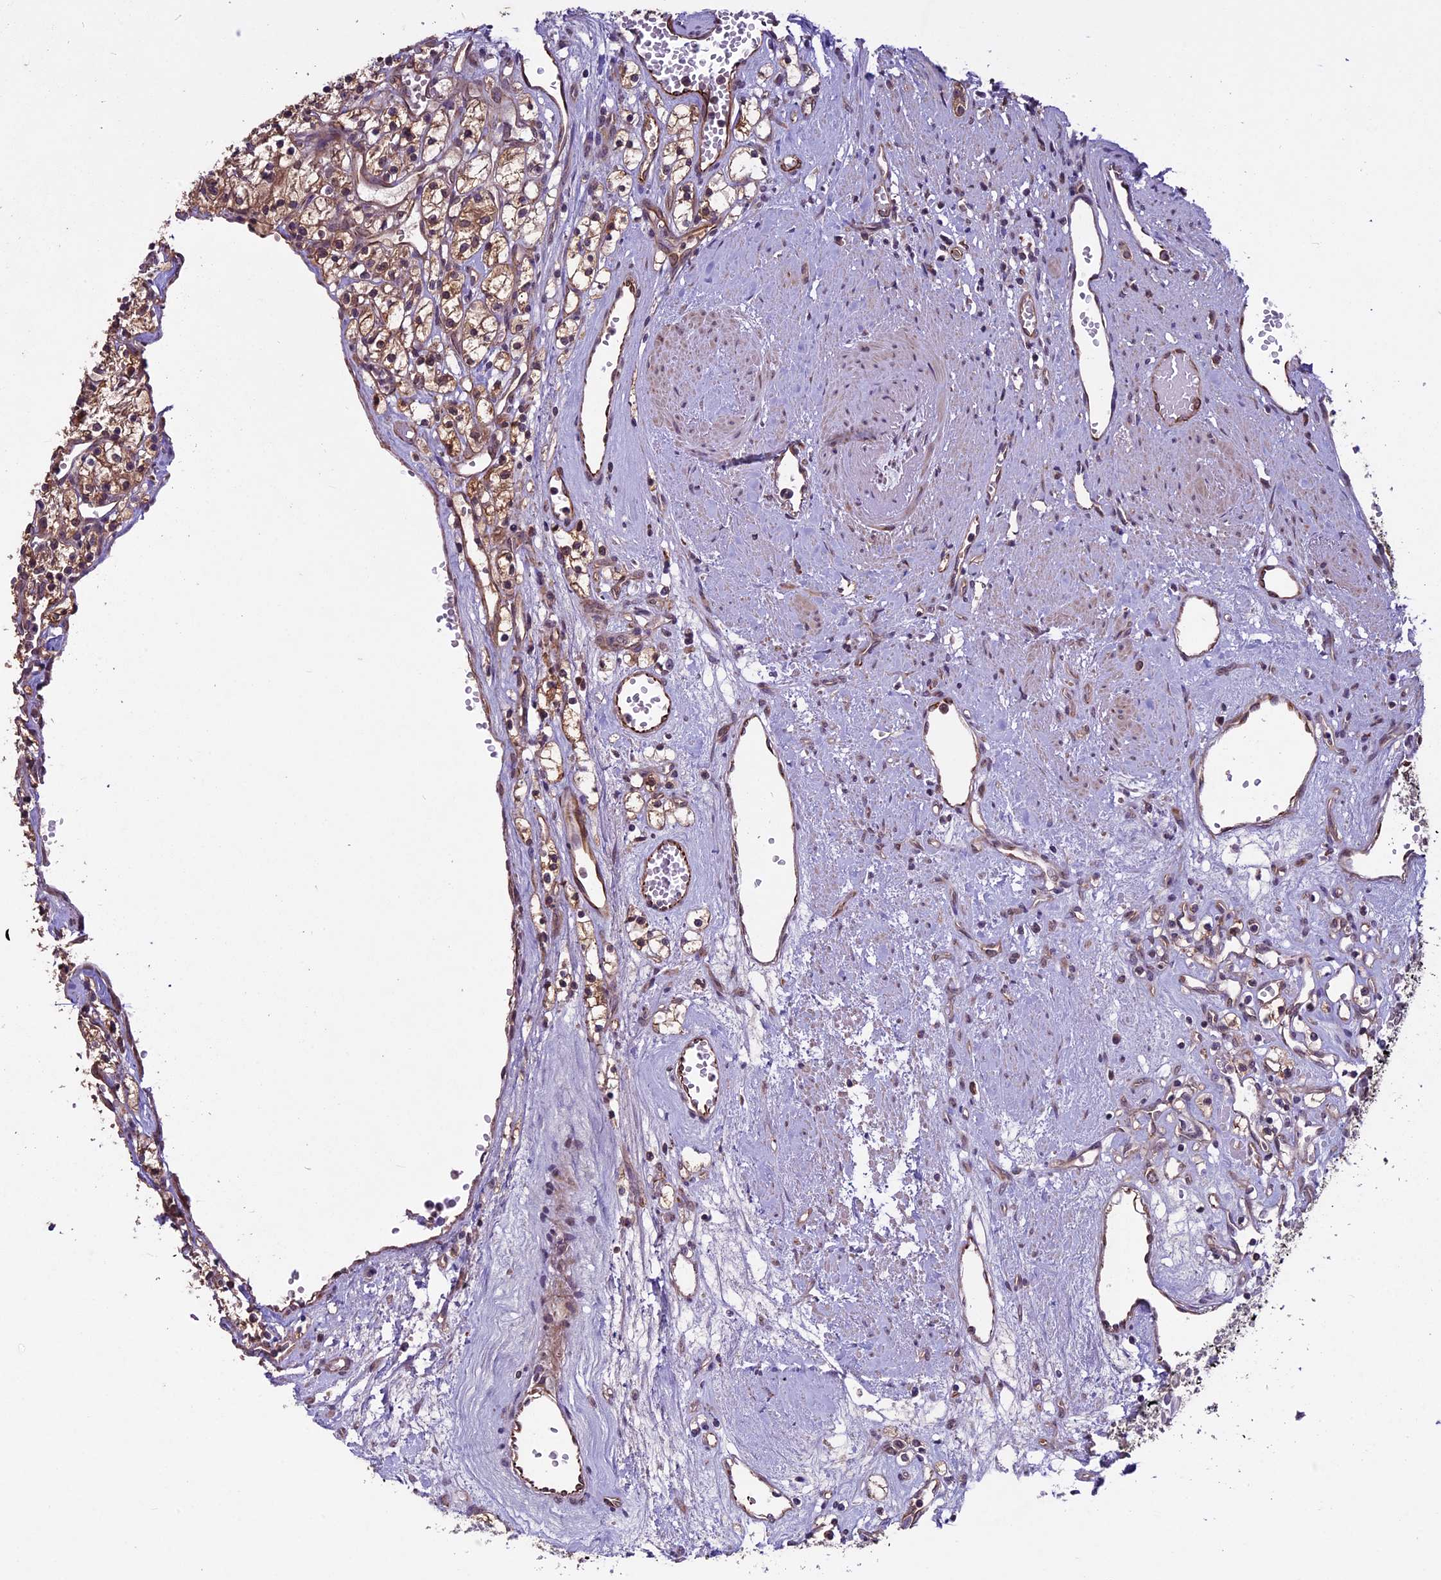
{"staining": {"intensity": "moderate", "quantity": ">75%", "location": "cytoplasmic/membranous"}, "tissue": "renal cancer", "cell_type": "Tumor cells", "image_type": "cancer", "snomed": [{"axis": "morphology", "description": "Adenocarcinoma, NOS"}, {"axis": "topography", "description": "Kidney"}], "caption": "This micrograph exhibits immunohistochemistry staining of human adenocarcinoma (renal), with medium moderate cytoplasmic/membranous staining in about >75% of tumor cells.", "gene": "C3orf70", "patient": {"sex": "female", "age": 59}}